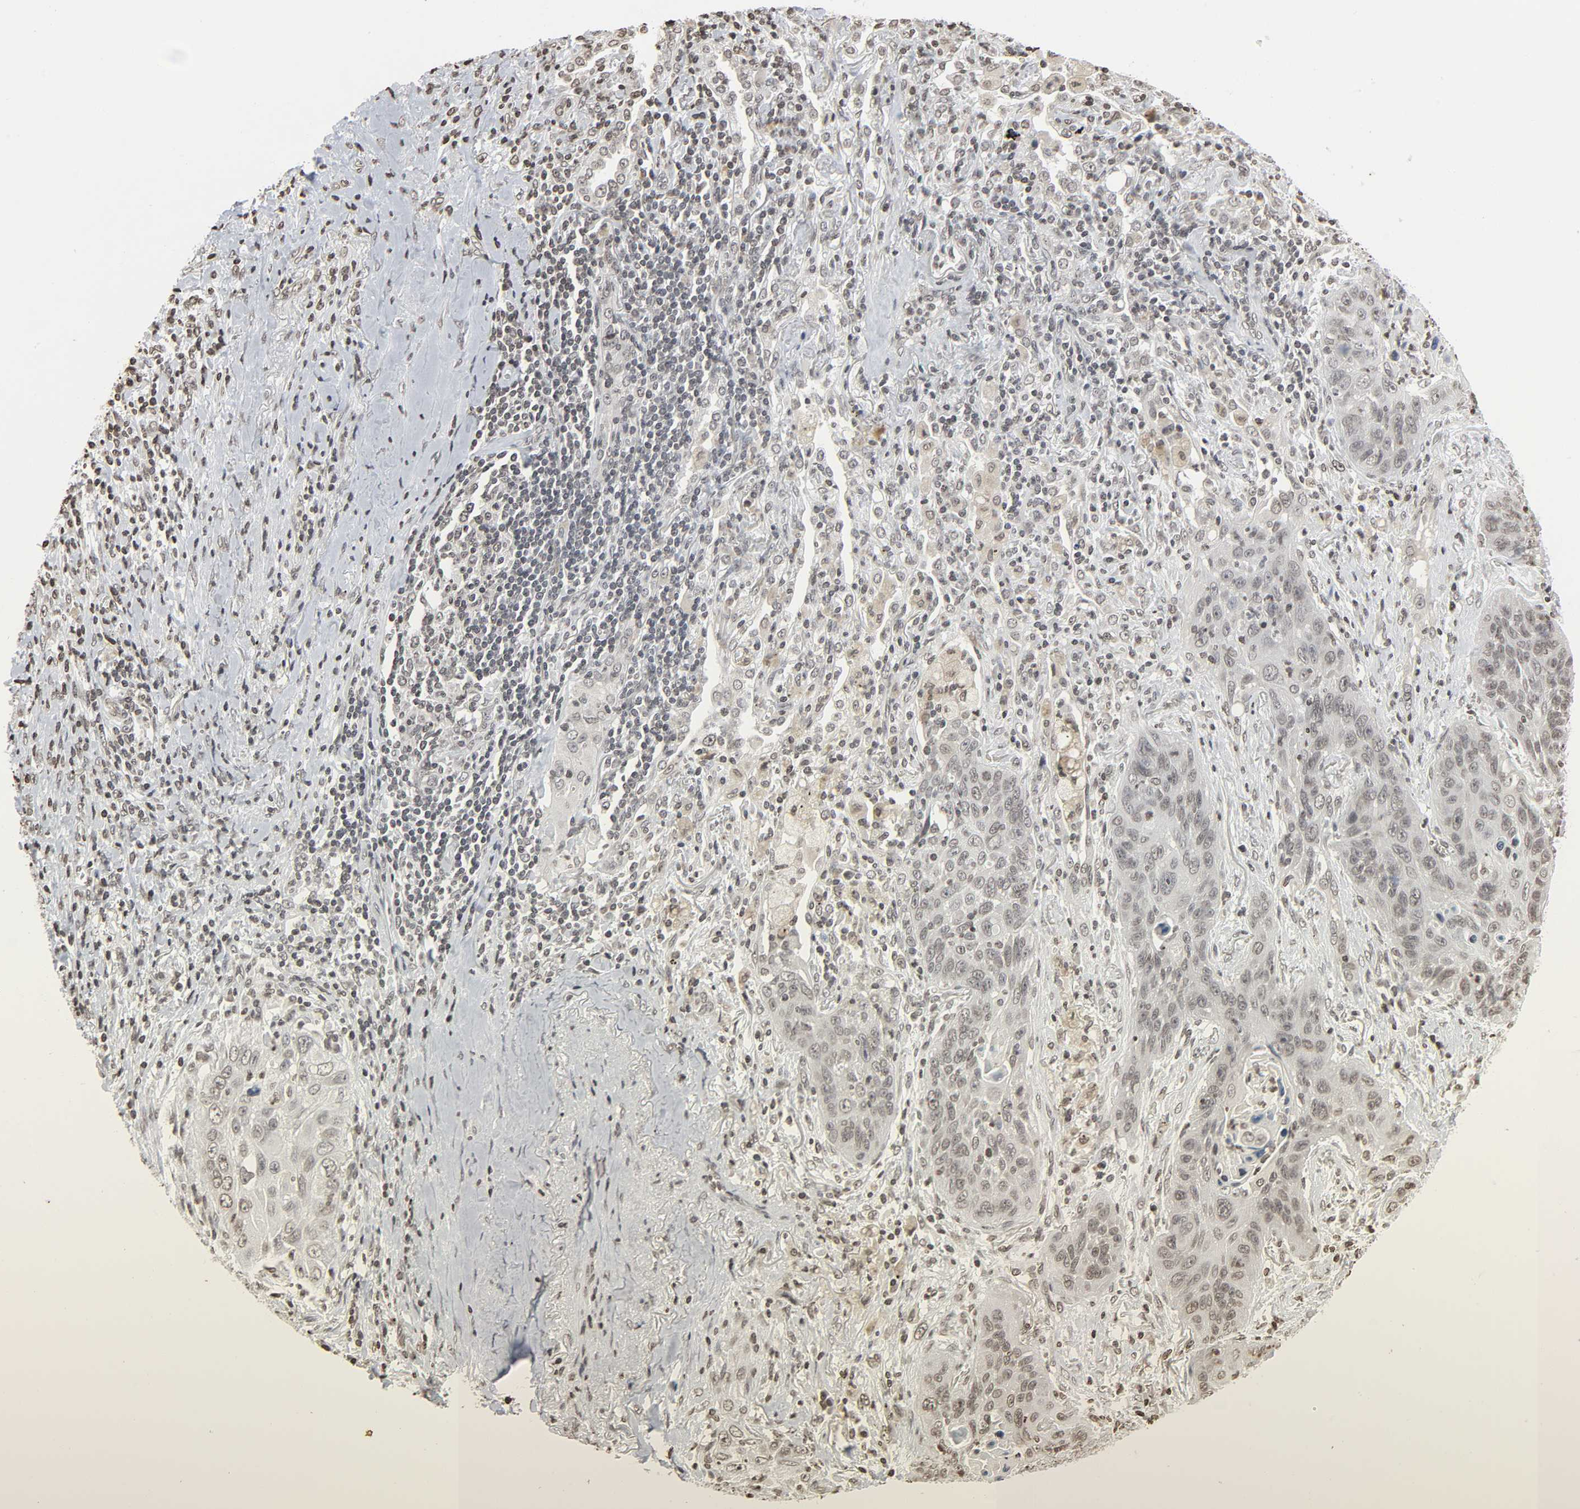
{"staining": {"intensity": "weak", "quantity": ">75%", "location": "nuclear"}, "tissue": "lung cancer", "cell_type": "Tumor cells", "image_type": "cancer", "snomed": [{"axis": "morphology", "description": "Squamous cell carcinoma, NOS"}, {"axis": "topography", "description": "Lung"}], "caption": "Lung cancer tissue exhibits weak nuclear positivity in about >75% of tumor cells, visualized by immunohistochemistry. The staining is performed using DAB (3,3'-diaminobenzidine) brown chromogen to label protein expression. The nuclei are counter-stained blue using hematoxylin.", "gene": "ELAVL1", "patient": {"sex": "female", "age": 67}}